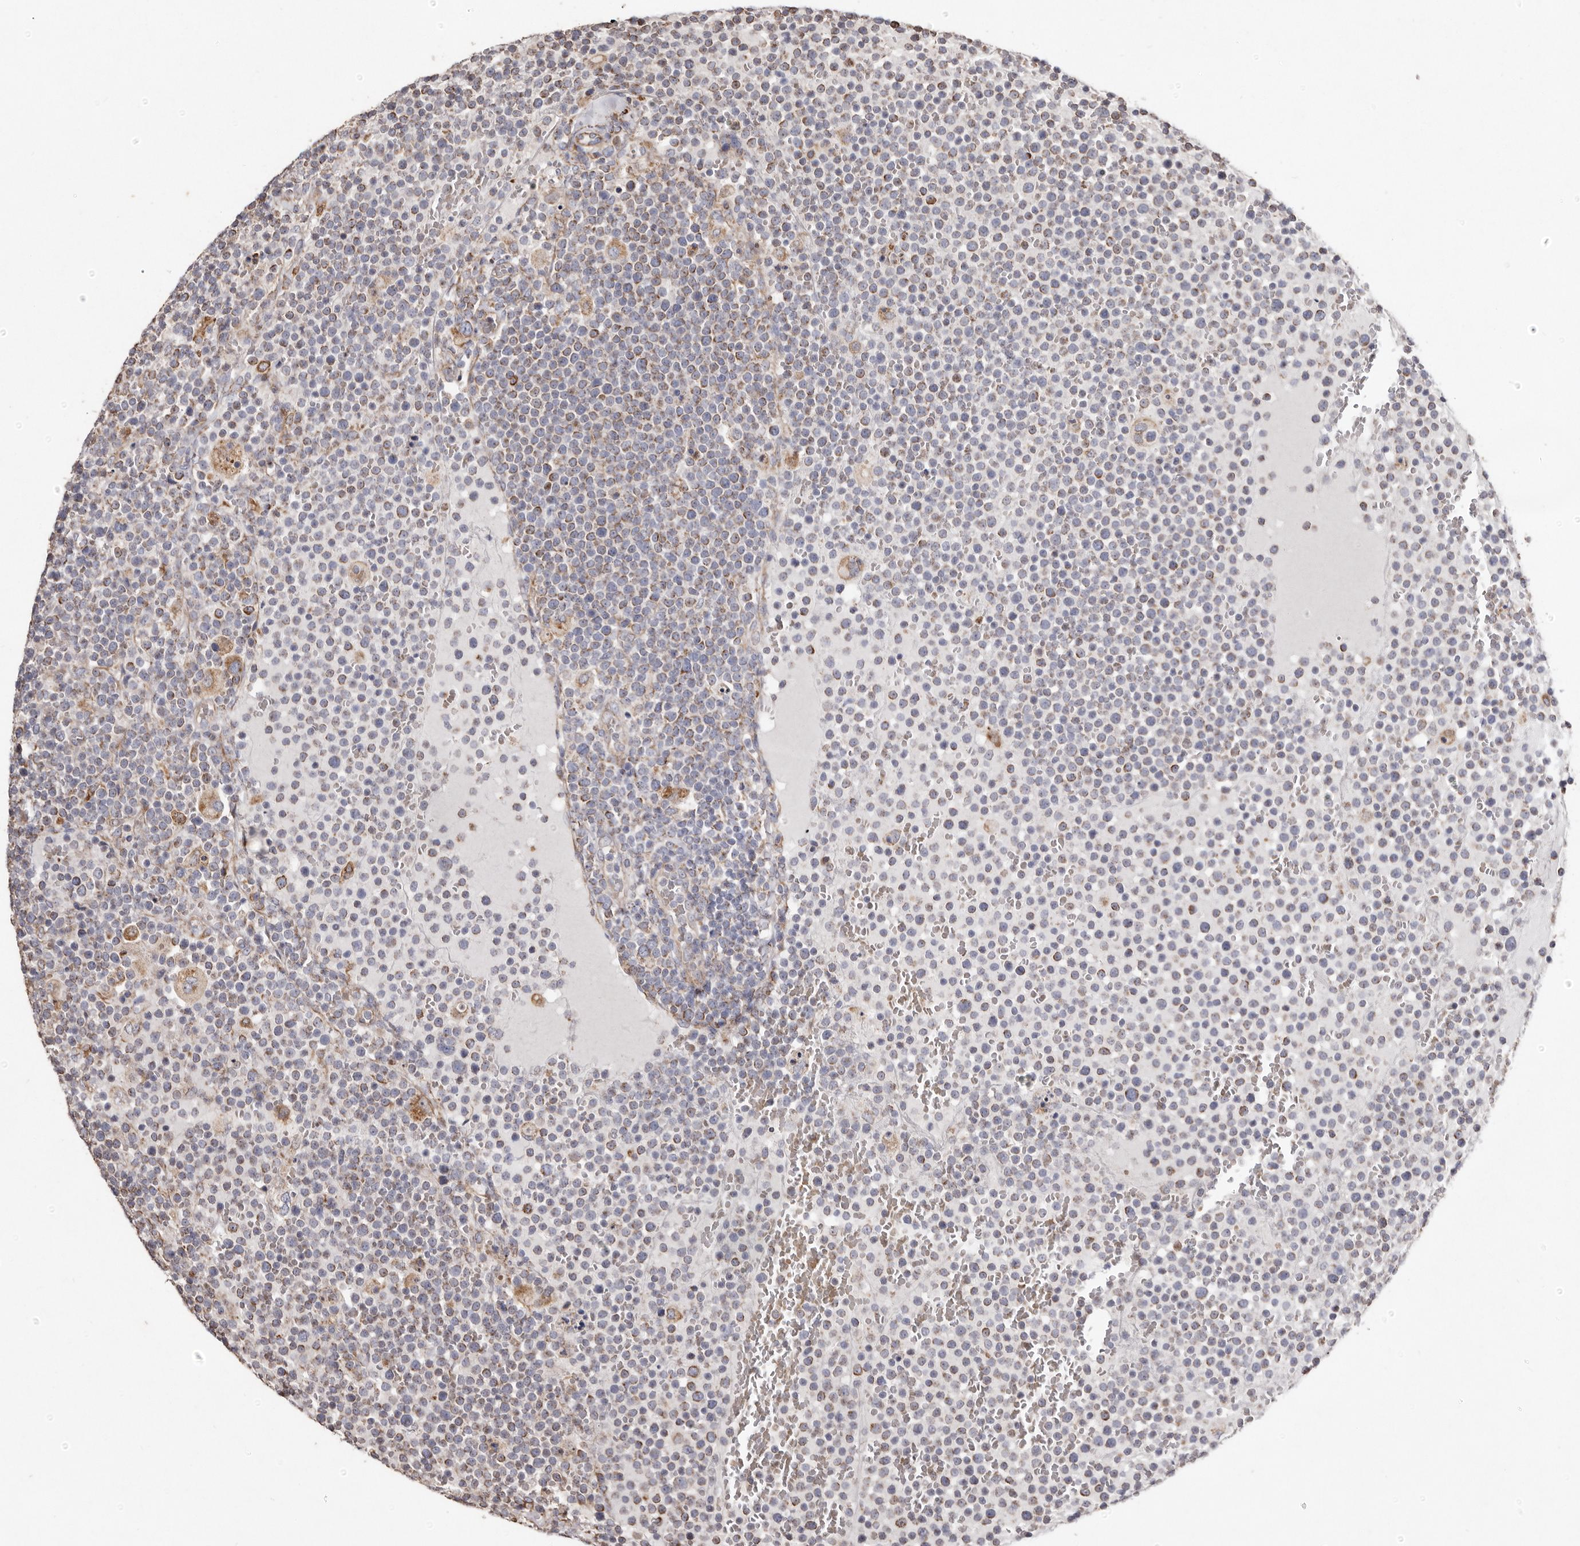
{"staining": {"intensity": "moderate", "quantity": "25%-75%", "location": "cytoplasmic/membranous"}, "tissue": "lymphoma", "cell_type": "Tumor cells", "image_type": "cancer", "snomed": [{"axis": "morphology", "description": "Malignant lymphoma, non-Hodgkin's type, High grade"}, {"axis": "topography", "description": "Lymph node"}], "caption": "Immunohistochemistry histopathology image of neoplastic tissue: human malignant lymphoma, non-Hodgkin's type (high-grade) stained using immunohistochemistry (IHC) reveals medium levels of moderate protein expression localized specifically in the cytoplasmic/membranous of tumor cells, appearing as a cytoplasmic/membranous brown color.", "gene": "MACC1", "patient": {"sex": "male", "age": 61}}